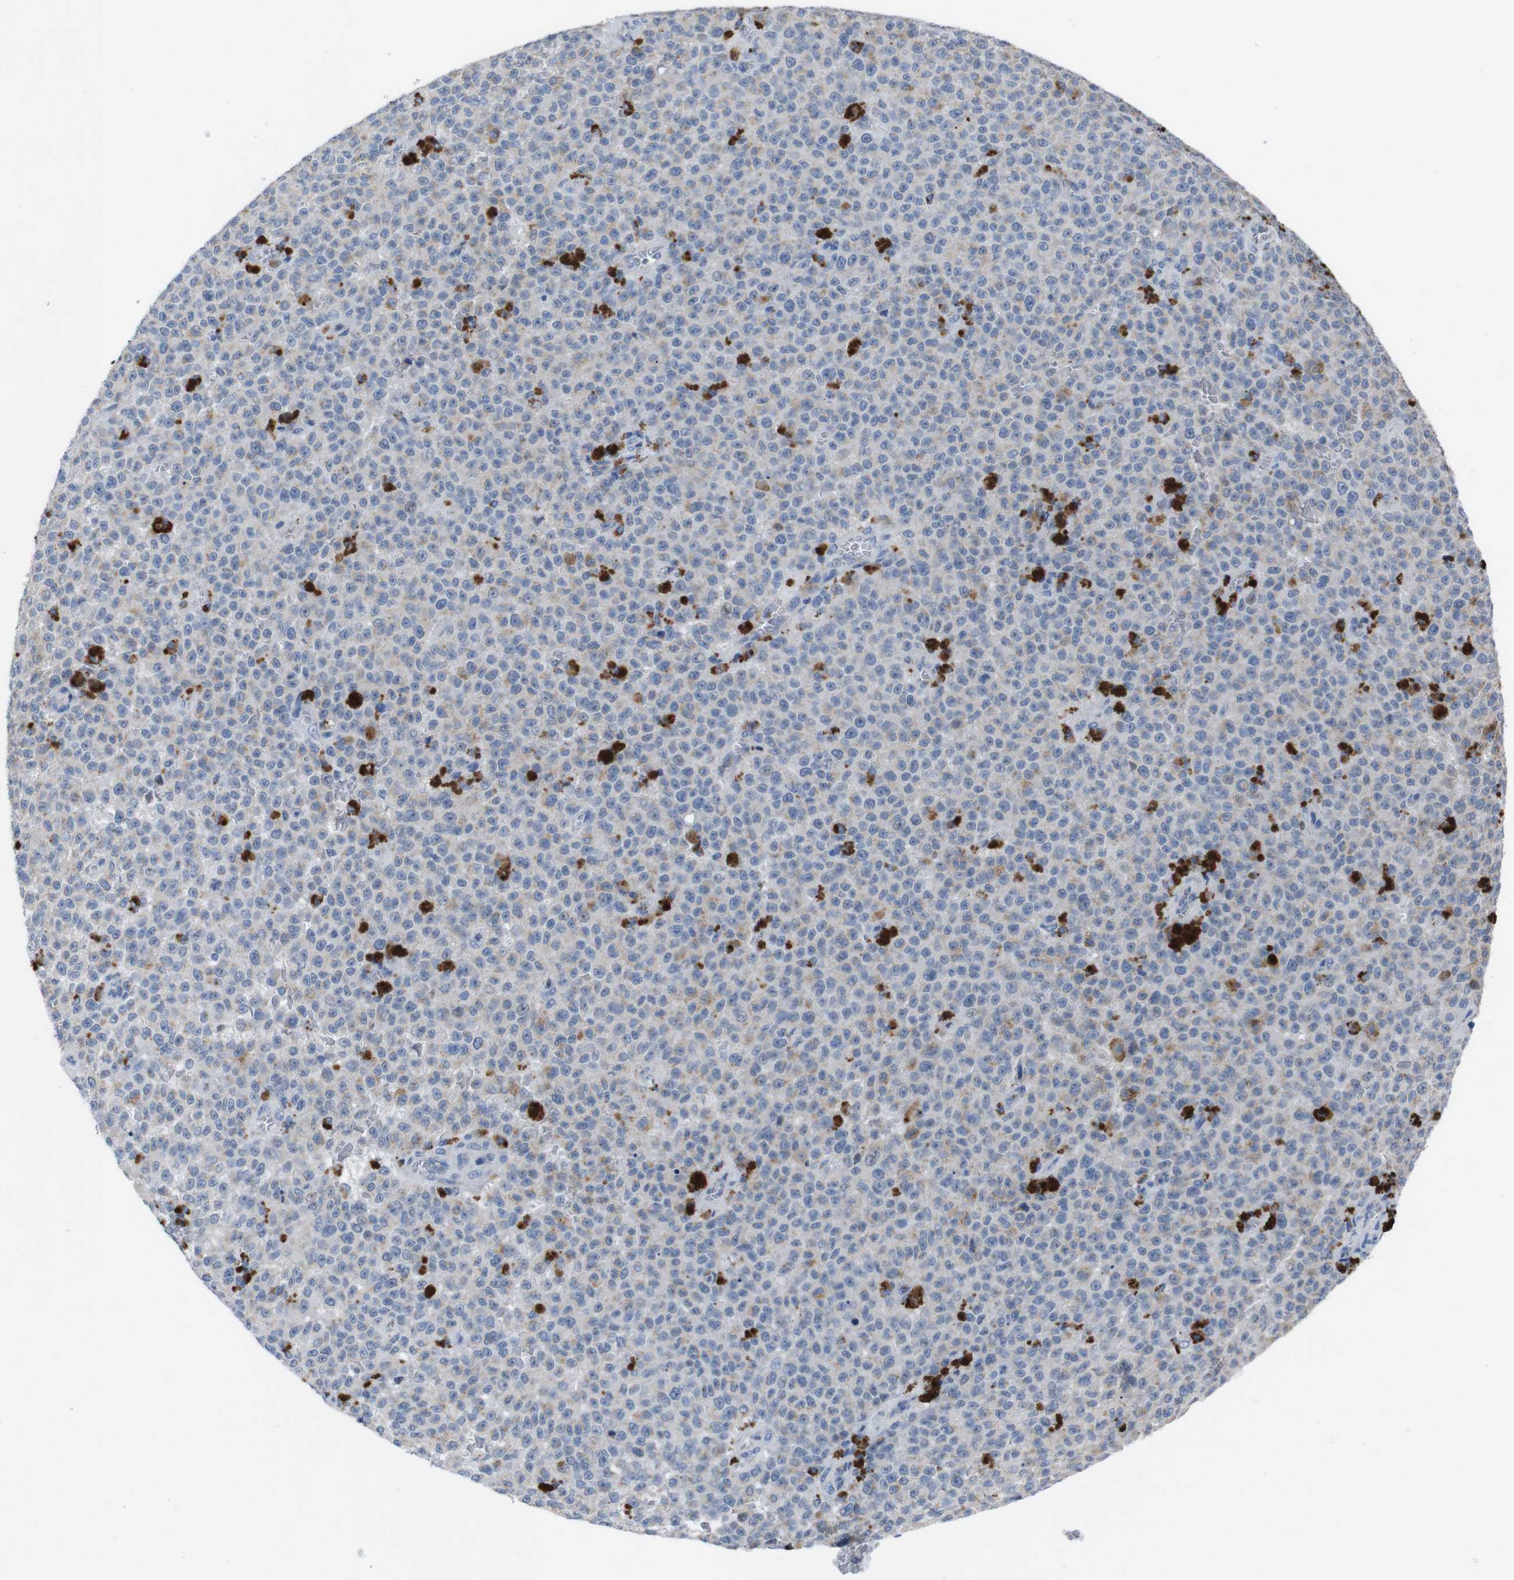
{"staining": {"intensity": "negative", "quantity": "none", "location": "none"}, "tissue": "melanoma", "cell_type": "Tumor cells", "image_type": "cancer", "snomed": [{"axis": "morphology", "description": "Malignant melanoma, NOS"}, {"axis": "topography", "description": "Skin"}], "caption": "A high-resolution histopathology image shows immunohistochemistry staining of malignant melanoma, which demonstrates no significant positivity in tumor cells. The staining was performed using DAB to visualize the protein expression in brown, while the nuclei were stained in blue with hematoxylin (Magnification: 20x).", "gene": "IRF4", "patient": {"sex": "female", "age": 82}}